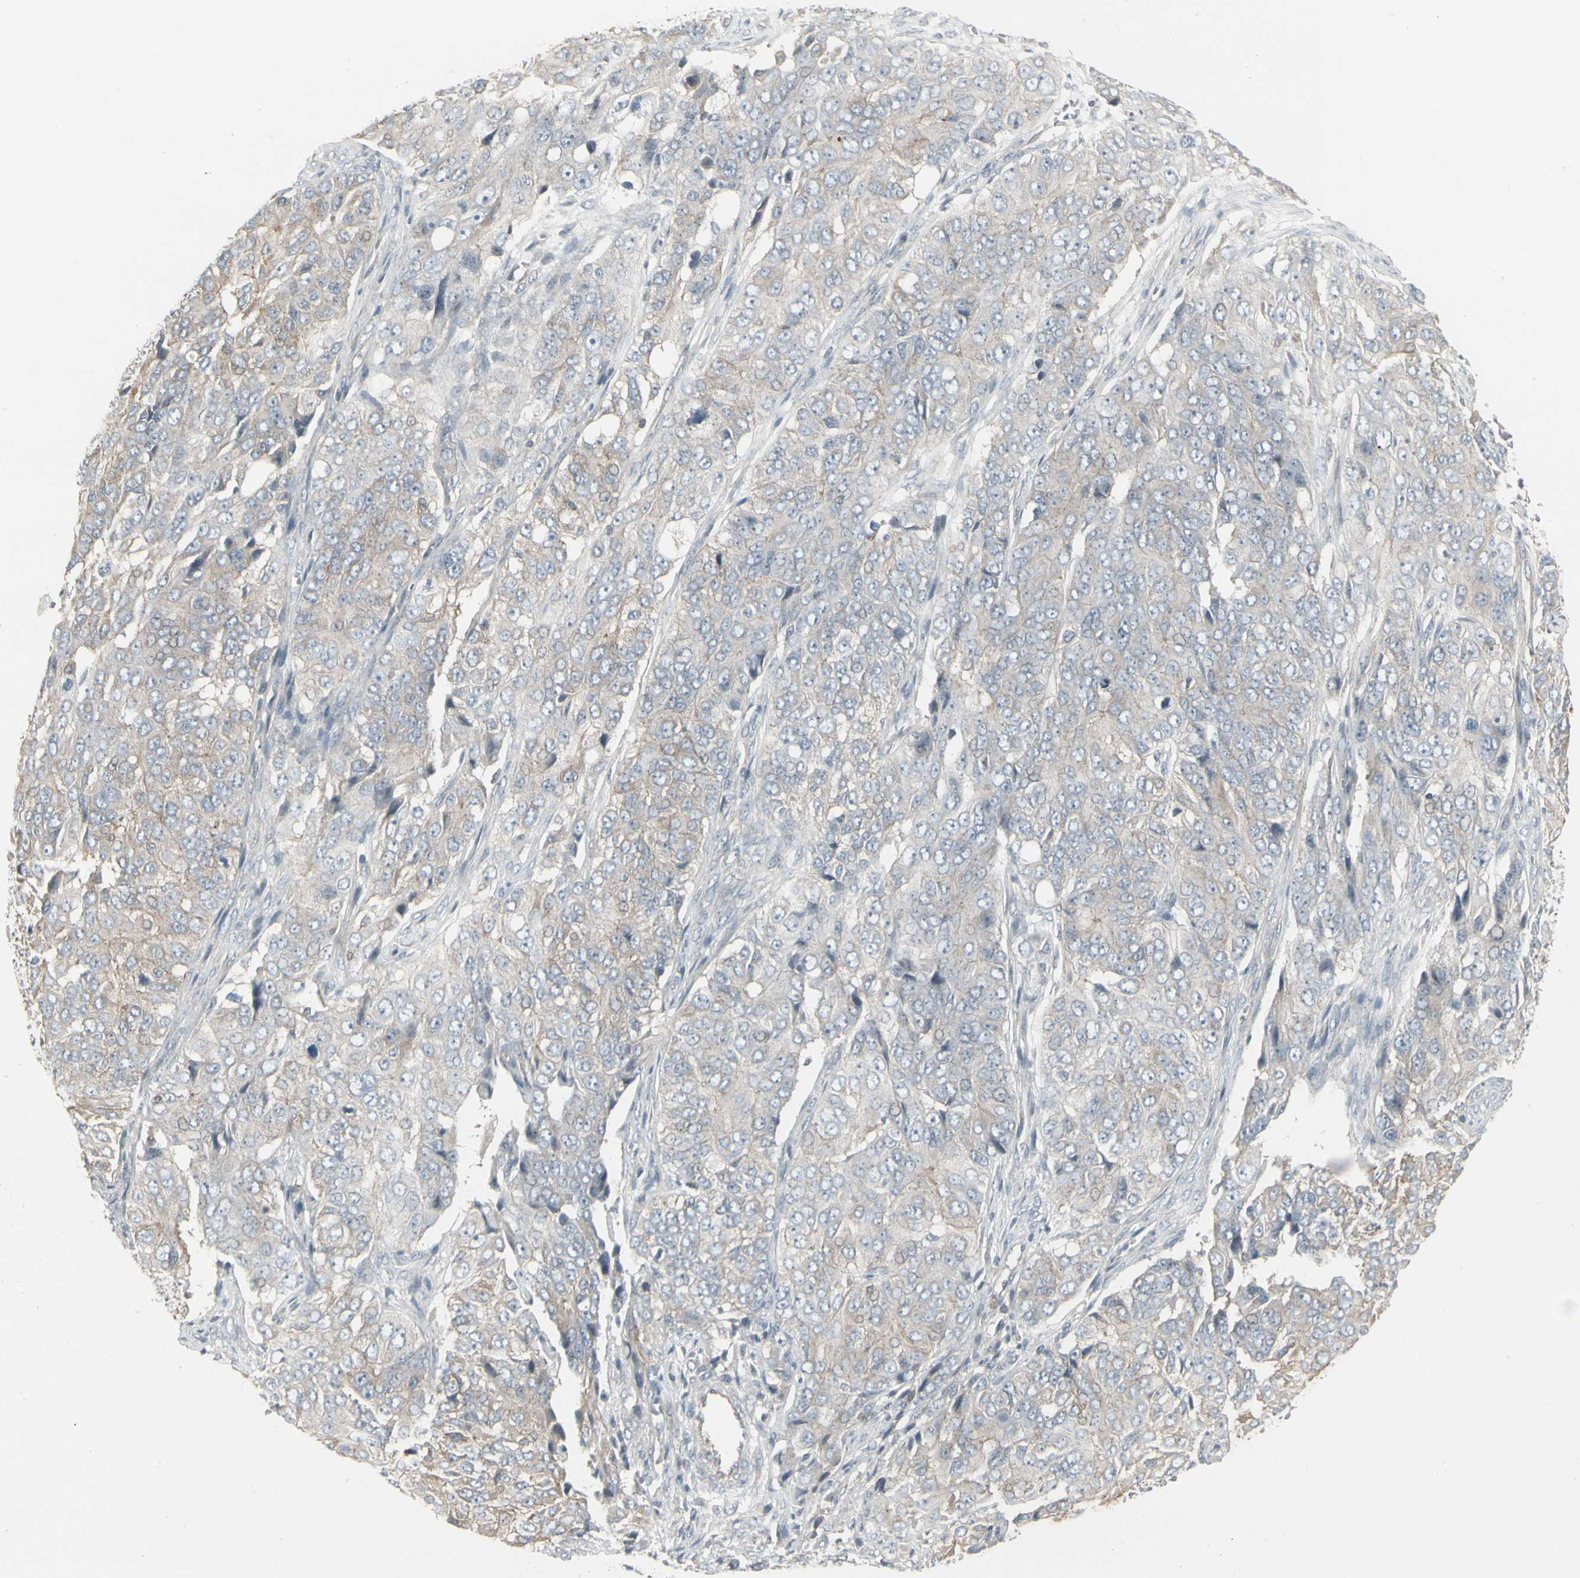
{"staining": {"intensity": "weak", "quantity": ">75%", "location": "cytoplasmic/membranous"}, "tissue": "ovarian cancer", "cell_type": "Tumor cells", "image_type": "cancer", "snomed": [{"axis": "morphology", "description": "Carcinoma, endometroid"}, {"axis": "topography", "description": "Ovary"}], "caption": "Endometroid carcinoma (ovarian) was stained to show a protein in brown. There is low levels of weak cytoplasmic/membranous positivity in about >75% of tumor cells.", "gene": "EPS15", "patient": {"sex": "female", "age": 51}}